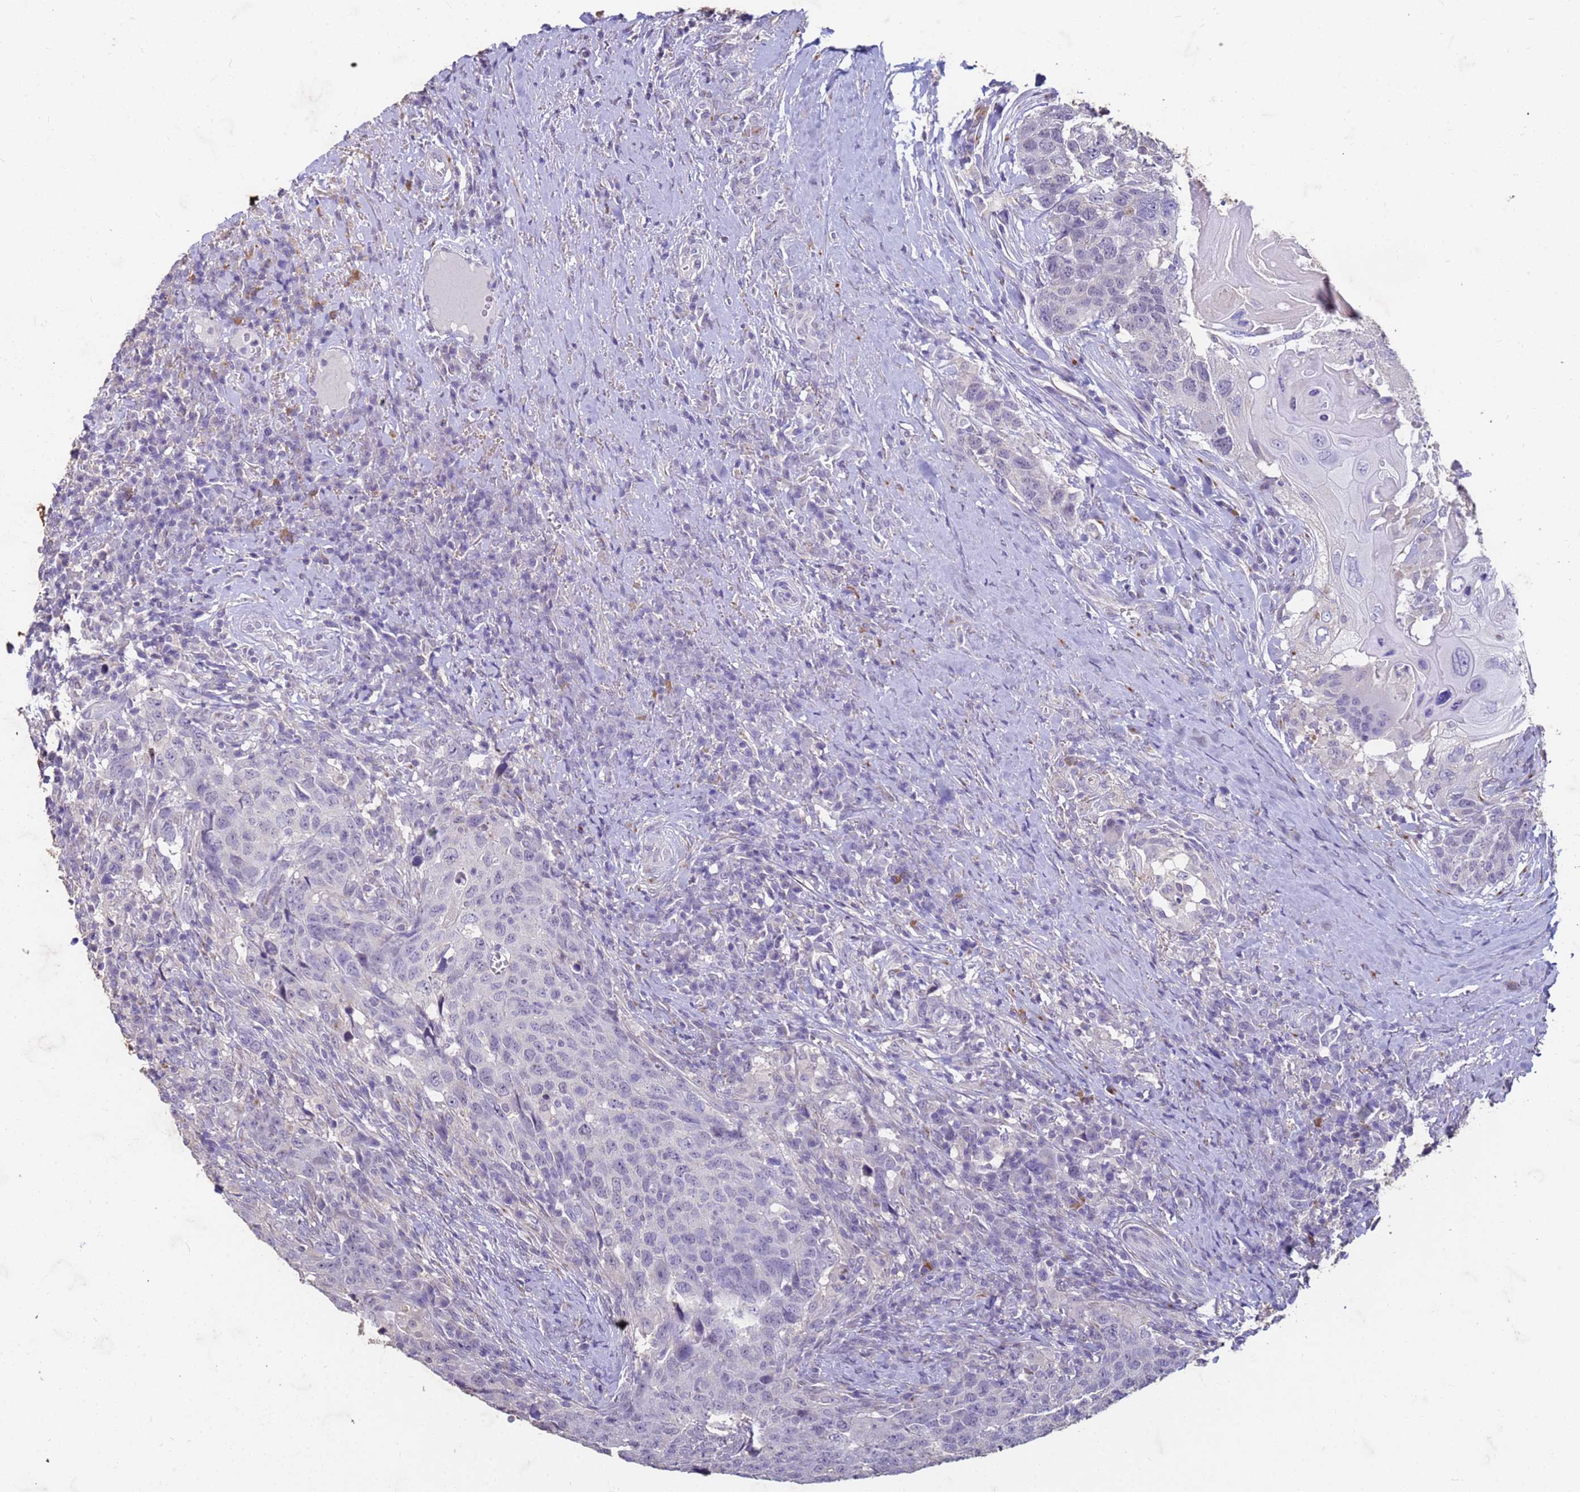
{"staining": {"intensity": "negative", "quantity": "none", "location": "none"}, "tissue": "head and neck cancer", "cell_type": "Tumor cells", "image_type": "cancer", "snomed": [{"axis": "morphology", "description": "Squamous cell carcinoma, NOS"}, {"axis": "topography", "description": "Head-Neck"}], "caption": "Squamous cell carcinoma (head and neck) stained for a protein using immunohistochemistry (IHC) displays no staining tumor cells.", "gene": "SLC25A15", "patient": {"sex": "male", "age": 66}}